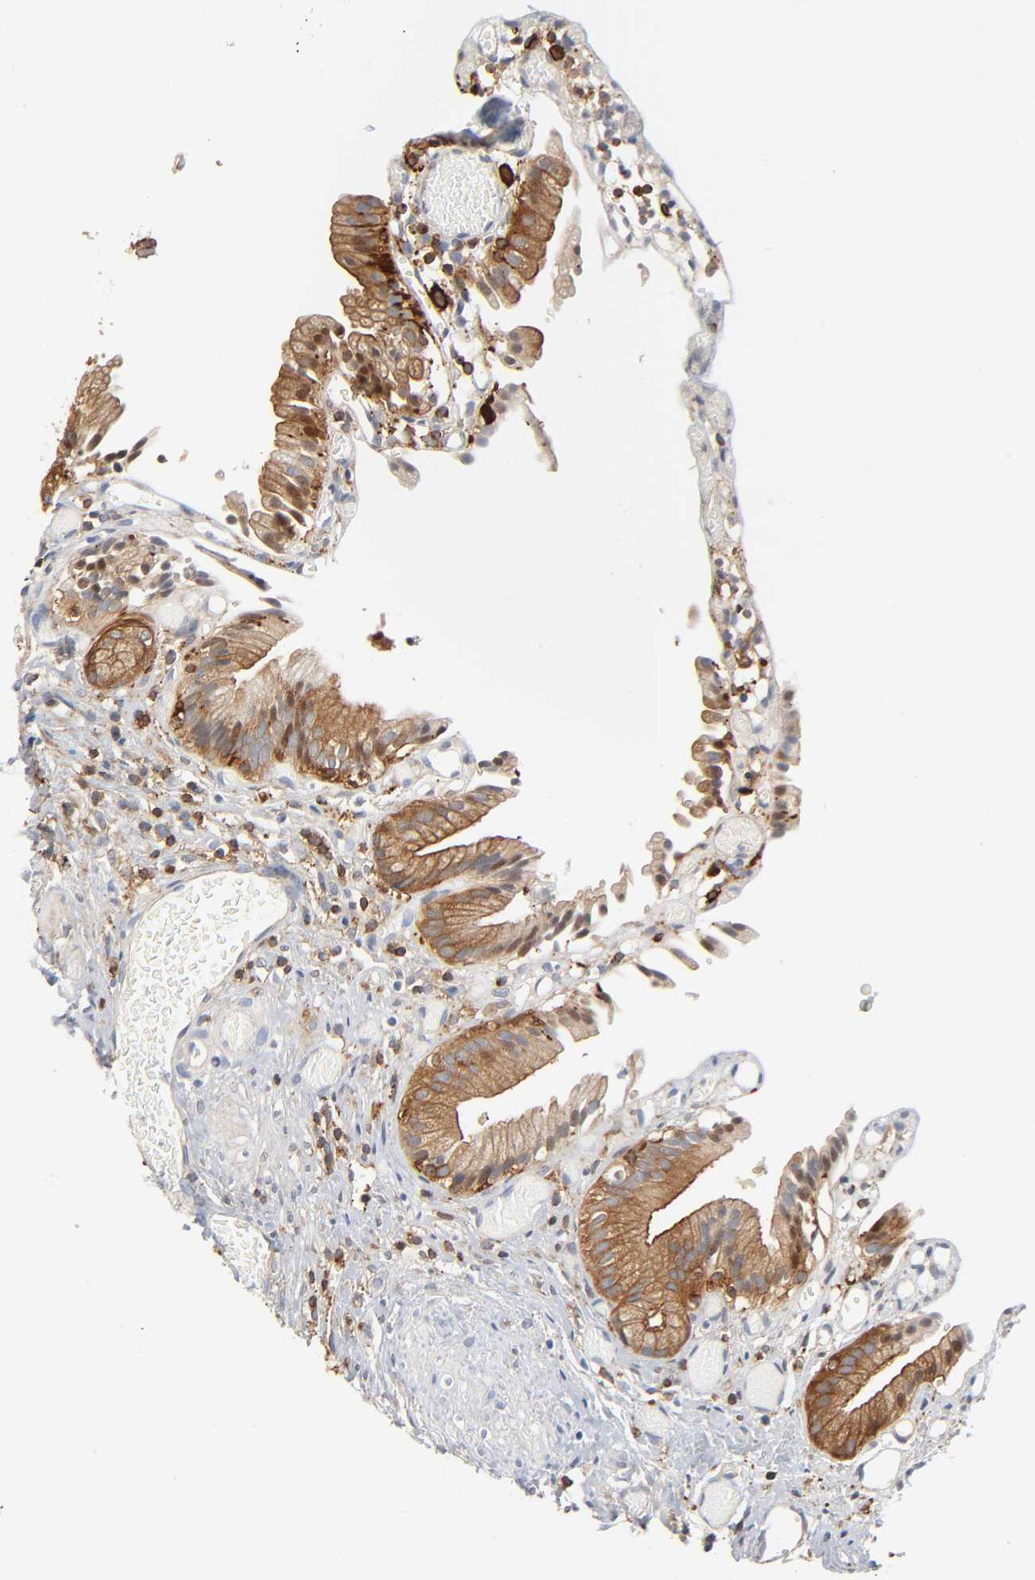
{"staining": {"intensity": "moderate", "quantity": ">75%", "location": "cytoplasmic/membranous,nuclear"}, "tissue": "gallbladder", "cell_type": "Glandular cells", "image_type": "normal", "snomed": [{"axis": "morphology", "description": "Normal tissue, NOS"}, {"axis": "topography", "description": "Gallbladder"}], "caption": "A high-resolution photomicrograph shows IHC staining of benign gallbladder, which displays moderate cytoplasmic/membranous,nuclear positivity in about >75% of glandular cells.", "gene": "BIN1", "patient": {"sex": "male", "age": 65}}